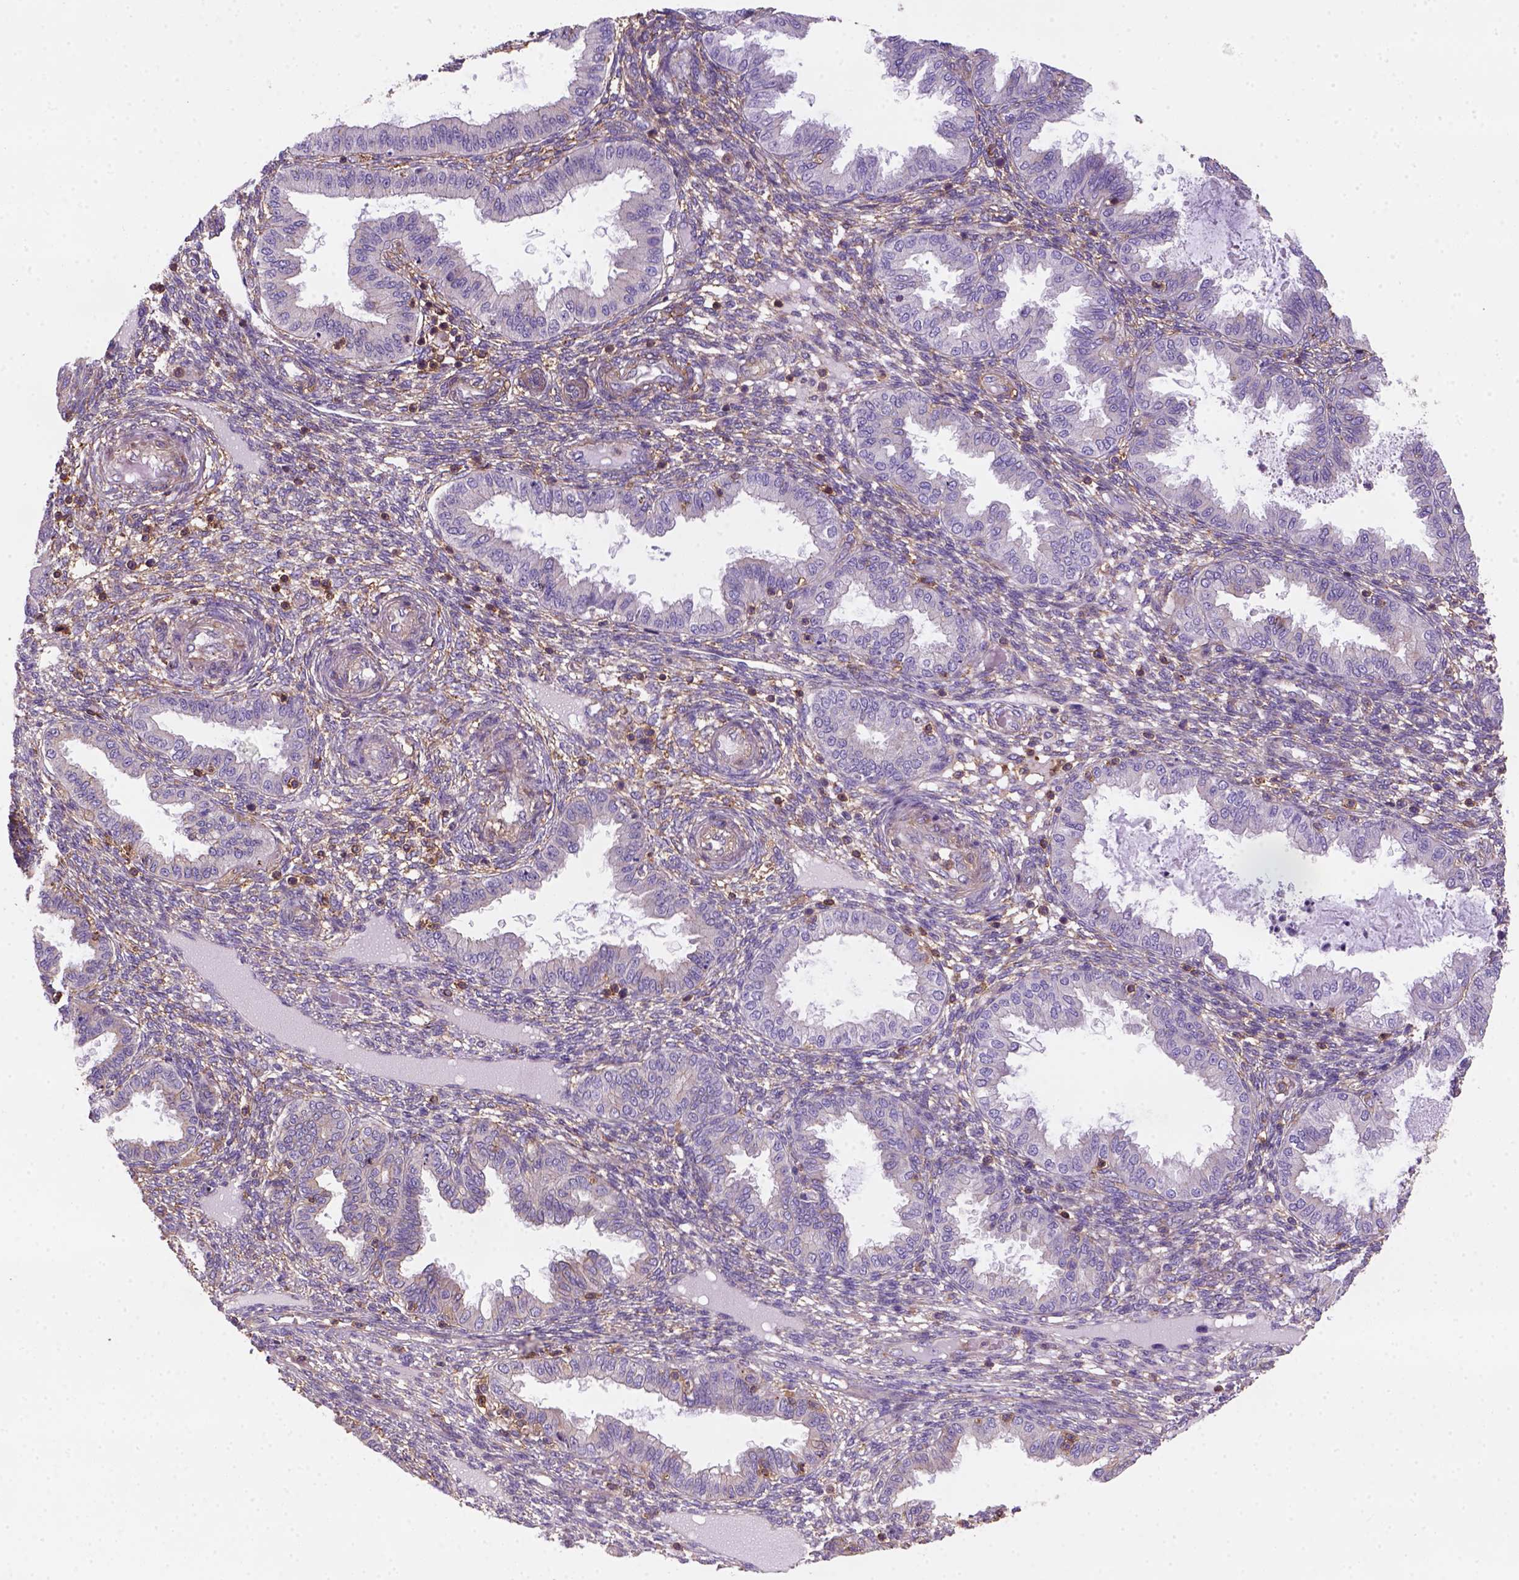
{"staining": {"intensity": "weak", "quantity": "25%-75%", "location": "cytoplasmic/membranous"}, "tissue": "endometrium", "cell_type": "Cells in endometrial stroma", "image_type": "normal", "snomed": [{"axis": "morphology", "description": "Normal tissue, NOS"}, {"axis": "topography", "description": "Endometrium"}], "caption": "Cells in endometrial stroma display weak cytoplasmic/membranous staining in about 25%-75% of cells in unremarkable endometrium. Using DAB (3,3'-diaminobenzidine) (brown) and hematoxylin (blue) stains, captured at high magnification using brightfield microscopy.", "gene": "GPRC5D", "patient": {"sex": "female", "age": 33}}